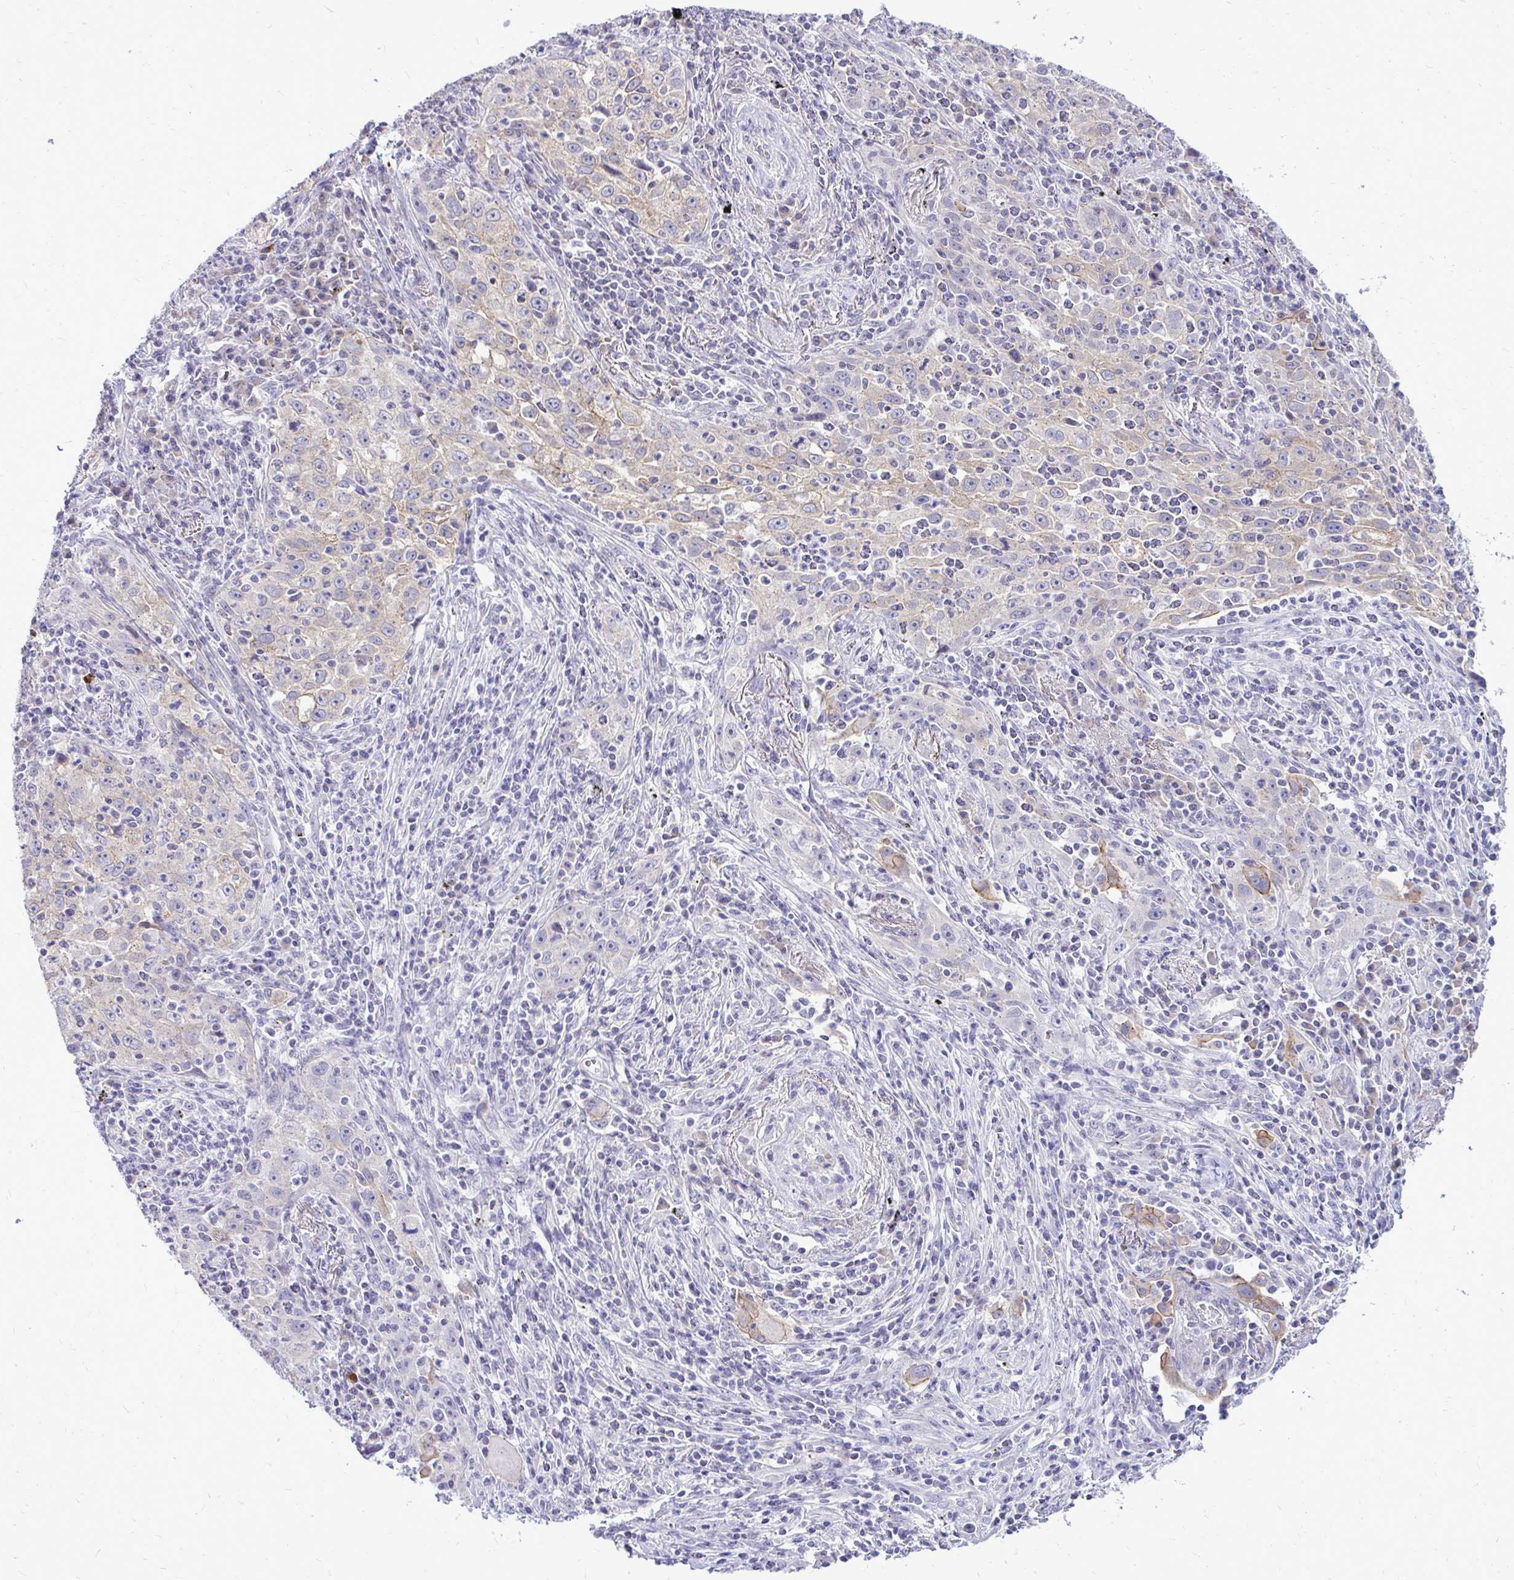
{"staining": {"intensity": "weak", "quantity": "<25%", "location": "cytoplasmic/membranous"}, "tissue": "lung cancer", "cell_type": "Tumor cells", "image_type": "cancer", "snomed": [{"axis": "morphology", "description": "Squamous cell carcinoma, NOS"}, {"axis": "topography", "description": "Lung"}], "caption": "Immunohistochemistry (IHC) image of neoplastic tissue: human squamous cell carcinoma (lung) stained with DAB (3,3'-diaminobenzidine) demonstrates no significant protein expression in tumor cells.", "gene": "SPTBN2", "patient": {"sex": "male", "age": 71}}